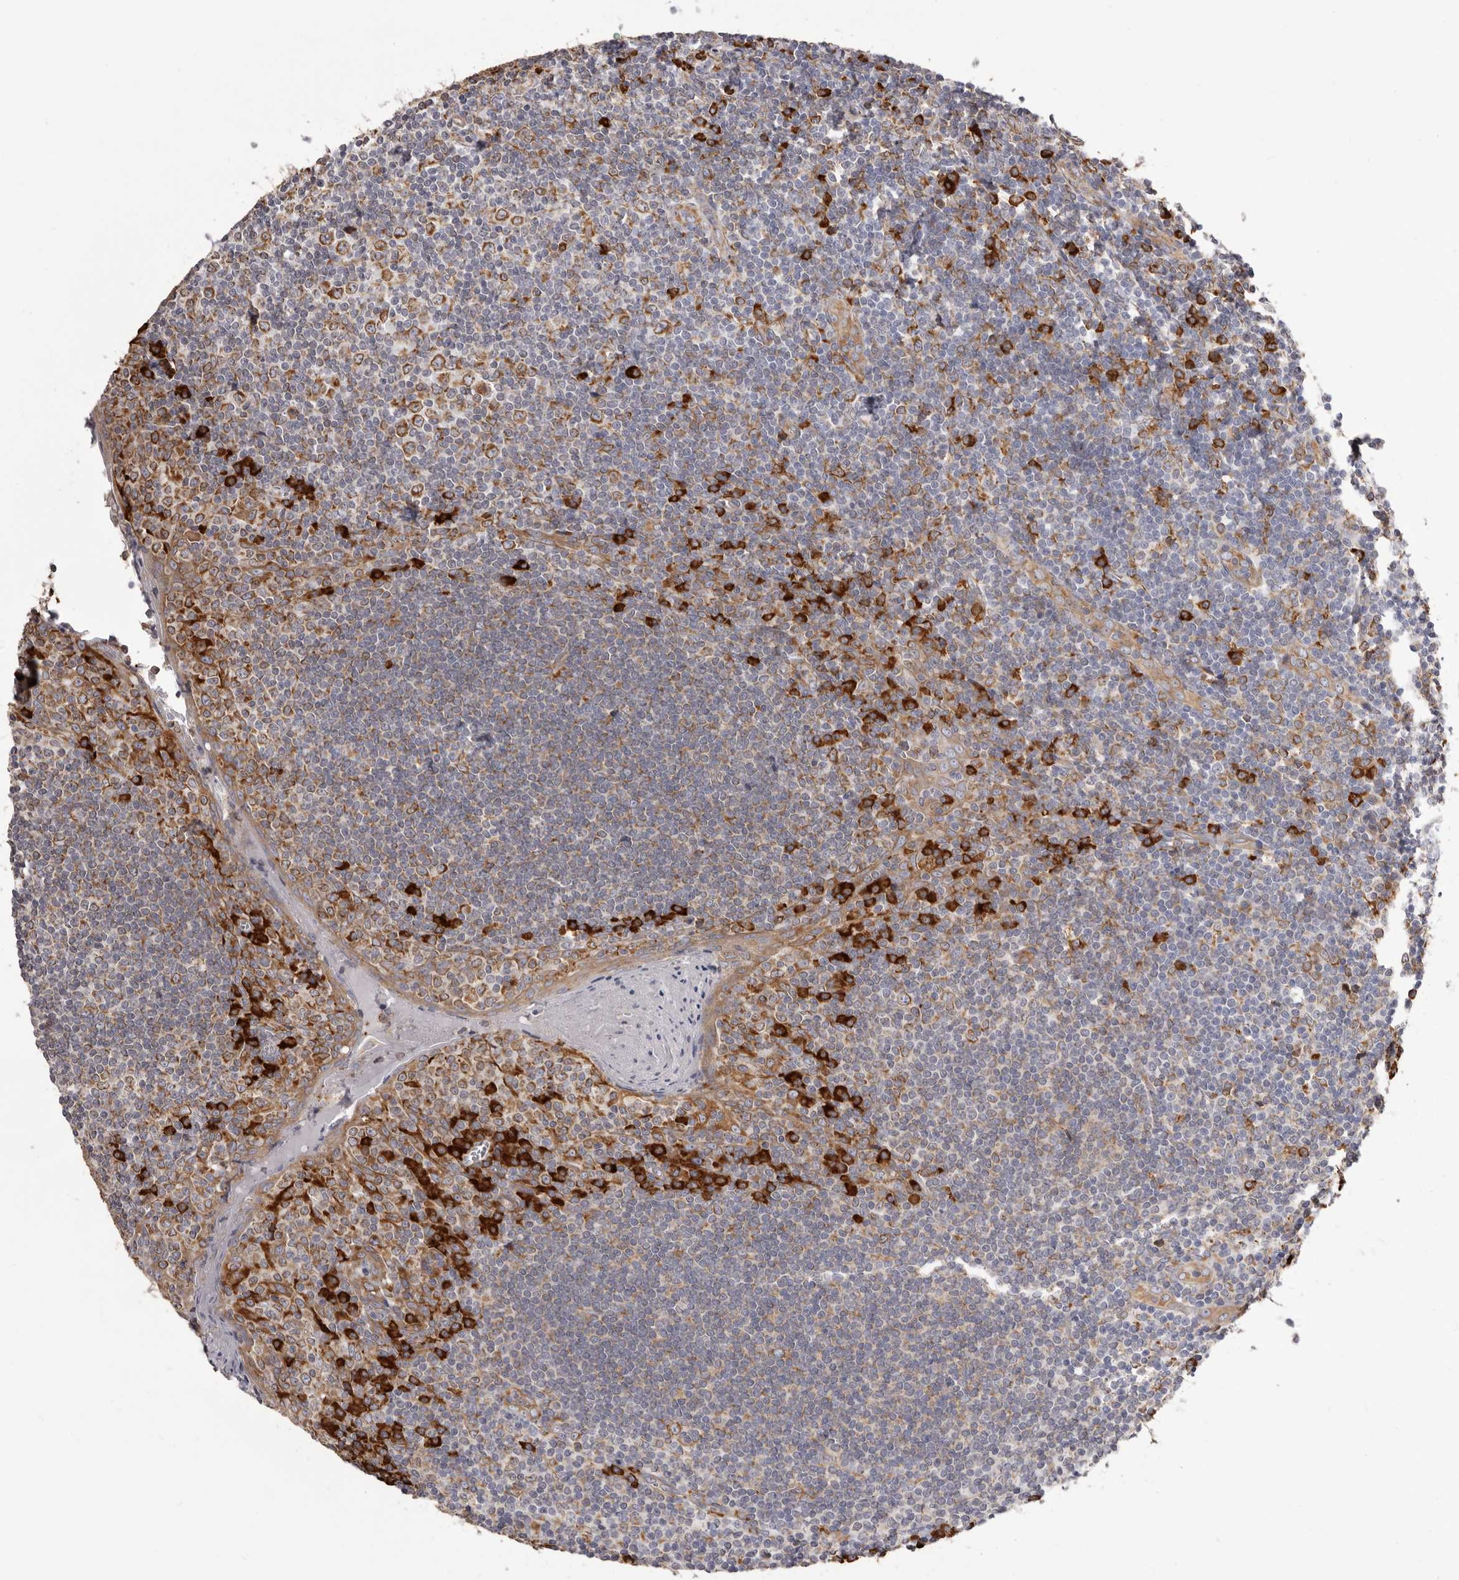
{"staining": {"intensity": "moderate", "quantity": ">75%", "location": "cytoplasmic/membranous"}, "tissue": "tonsil", "cell_type": "Germinal center cells", "image_type": "normal", "snomed": [{"axis": "morphology", "description": "Normal tissue, NOS"}, {"axis": "topography", "description": "Tonsil"}], "caption": "This is an image of IHC staining of benign tonsil, which shows moderate expression in the cytoplasmic/membranous of germinal center cells.", "gene": "QRSL1", "patient": {"sex": "male", "age": 27}}